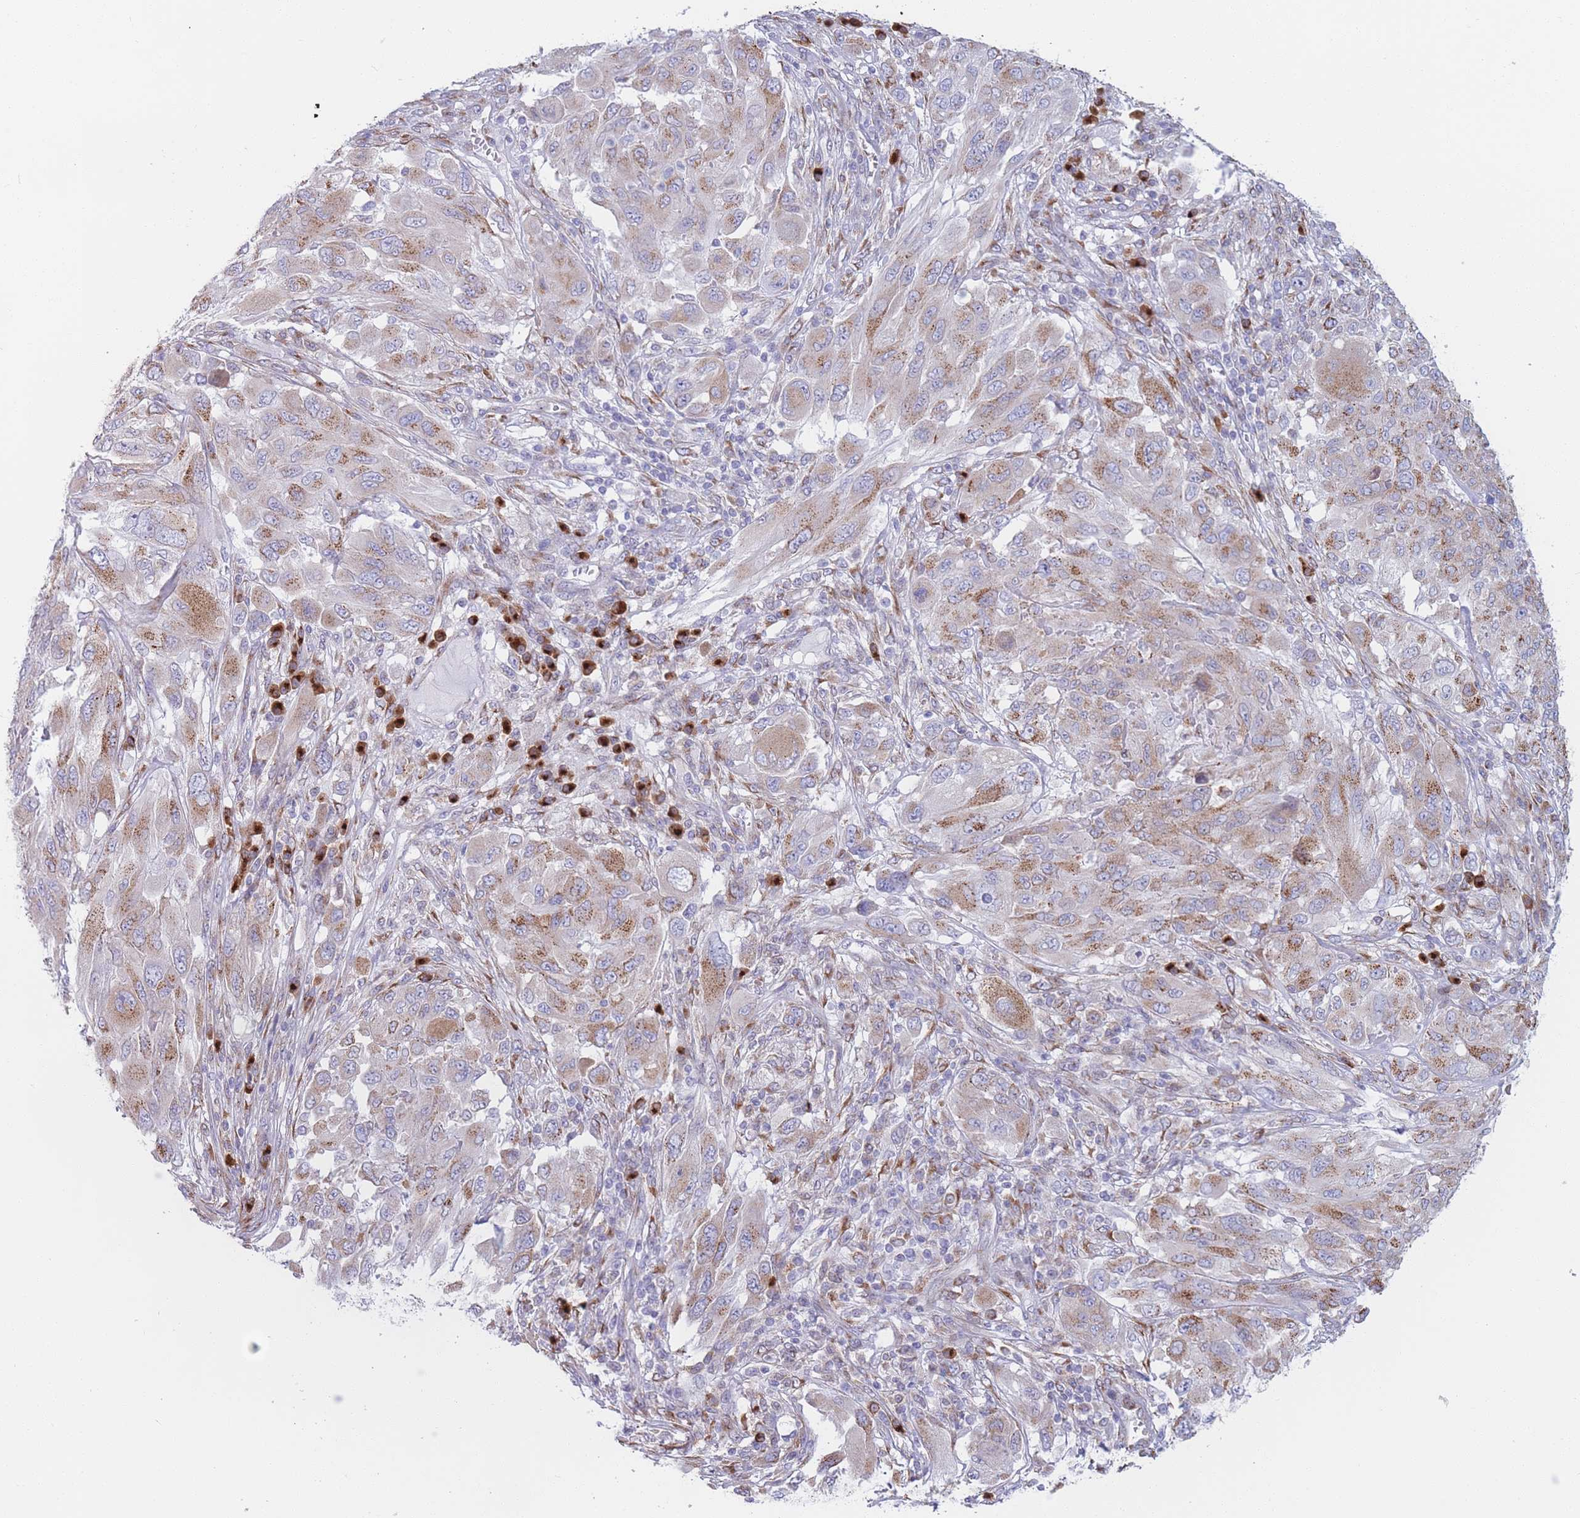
{"staining": {"intensity": "moderate", "quantity": ">75%", "location": "cytoplasmic/membranous"}, "tissue": "melanoma", "cell_type": "Tumor cells", "image_type": "cancer", "snomed": [{"axis": "morphology", "description": "Malignant melanoma, NOS"}, {"axis": "topography", "description": "Skin"}], "caption": "Immunohistochemistry photomicrograph of neoplastic tissue: human malignant melanoma stained using immunohistochemistry displays medium levels of moderate protein expression localized specifically in the cytoplasmic/membranous of tumor cells, appearing as a cytoplasmic/membranous brown color.", "gene": "MRPL30", "patient": {"sex": "female", "age": 91}}